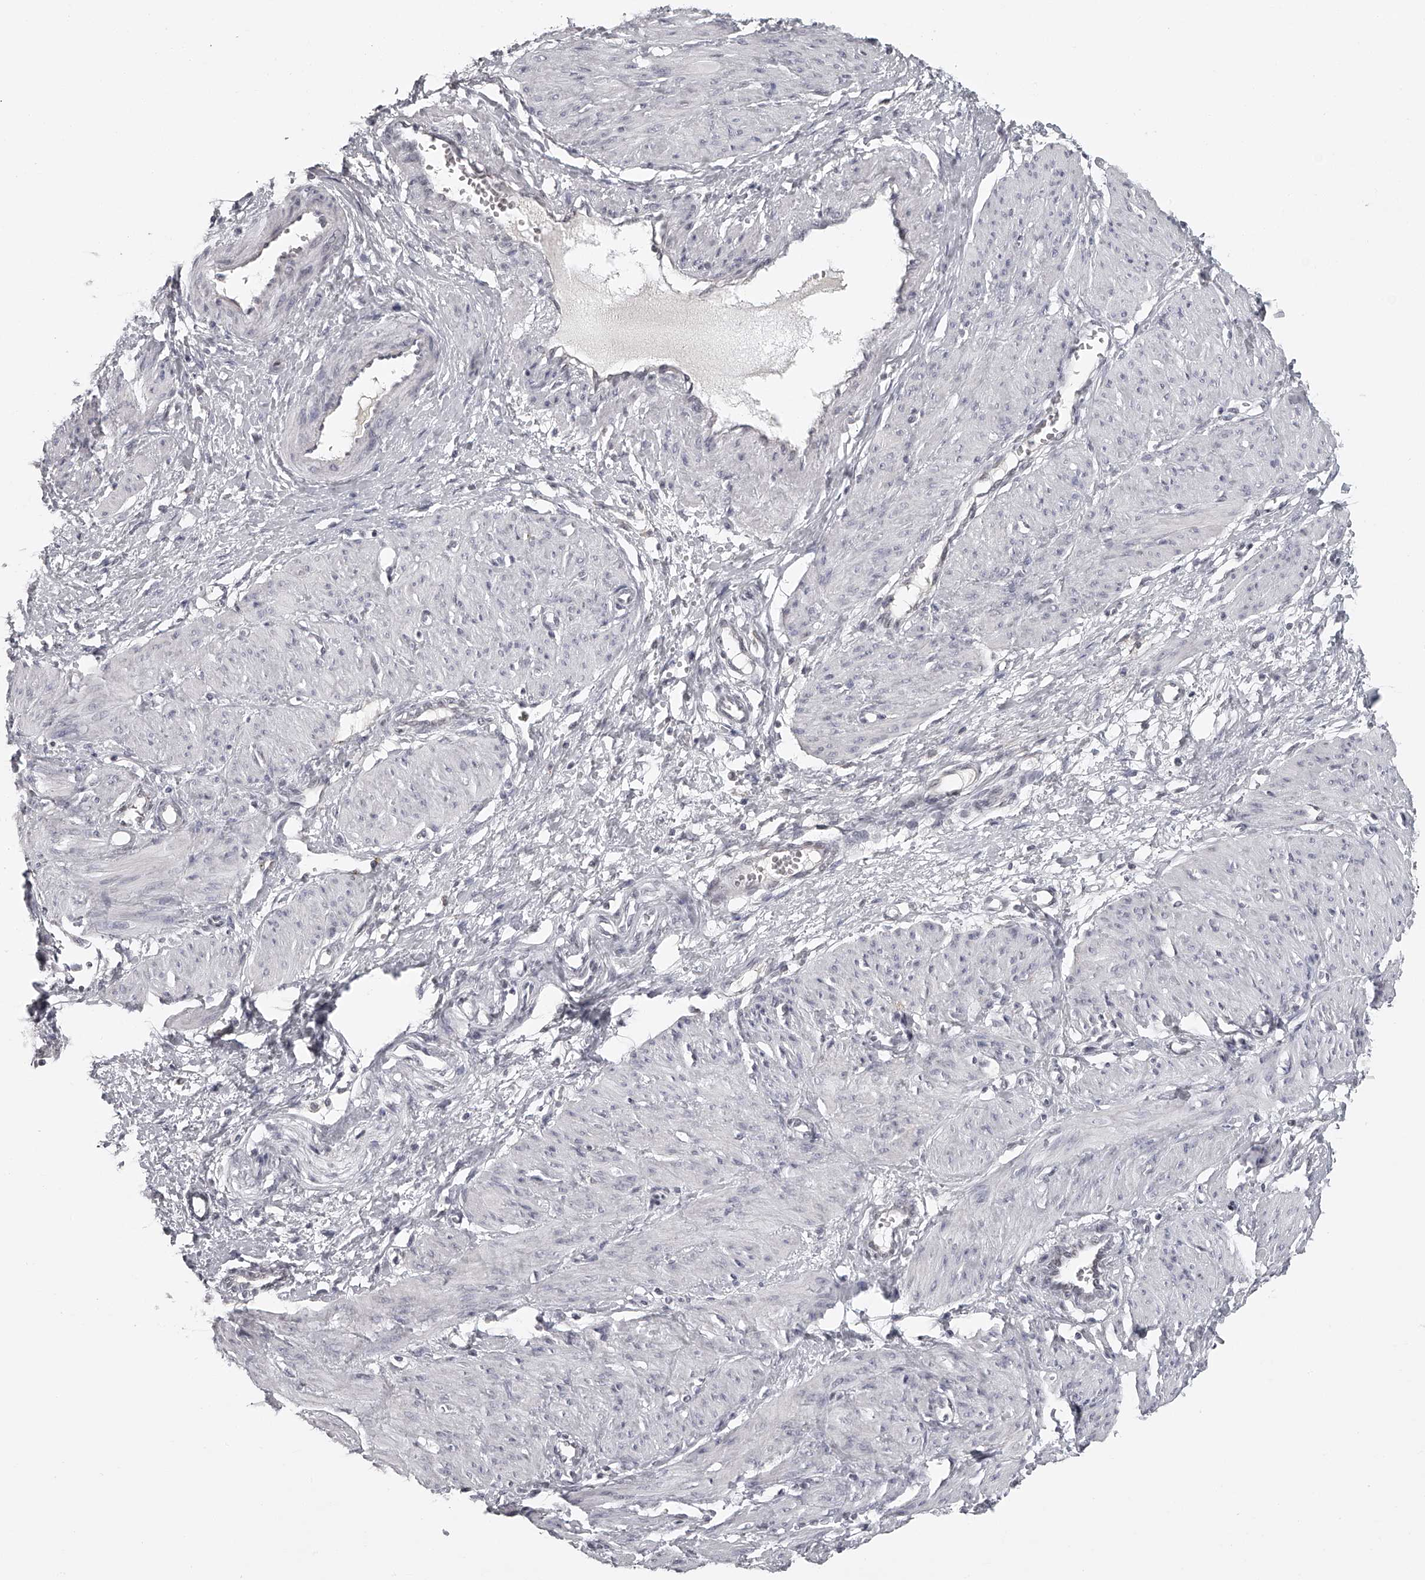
{"staining": {"intensity": "negative", "quantity": "none", "location": "none"}, "tissue": "smooth muscle", "cell_type": "Smooth muscle cells", "image_type": "normal", "snomed": [{"axis": "morphology", "description": "Normal tissue, NOS"}, {"axis": "topography", "description": "Endometrium"}], "caption": "There is no significant expression in smooth muscle cells of smooth muscle. (Brightfield microscopy of DAB (3,3'-diaminobenzidine) IHC at high magnification).", "gene": "RNF220", "patient": {"sex": "female", "age": 33}}